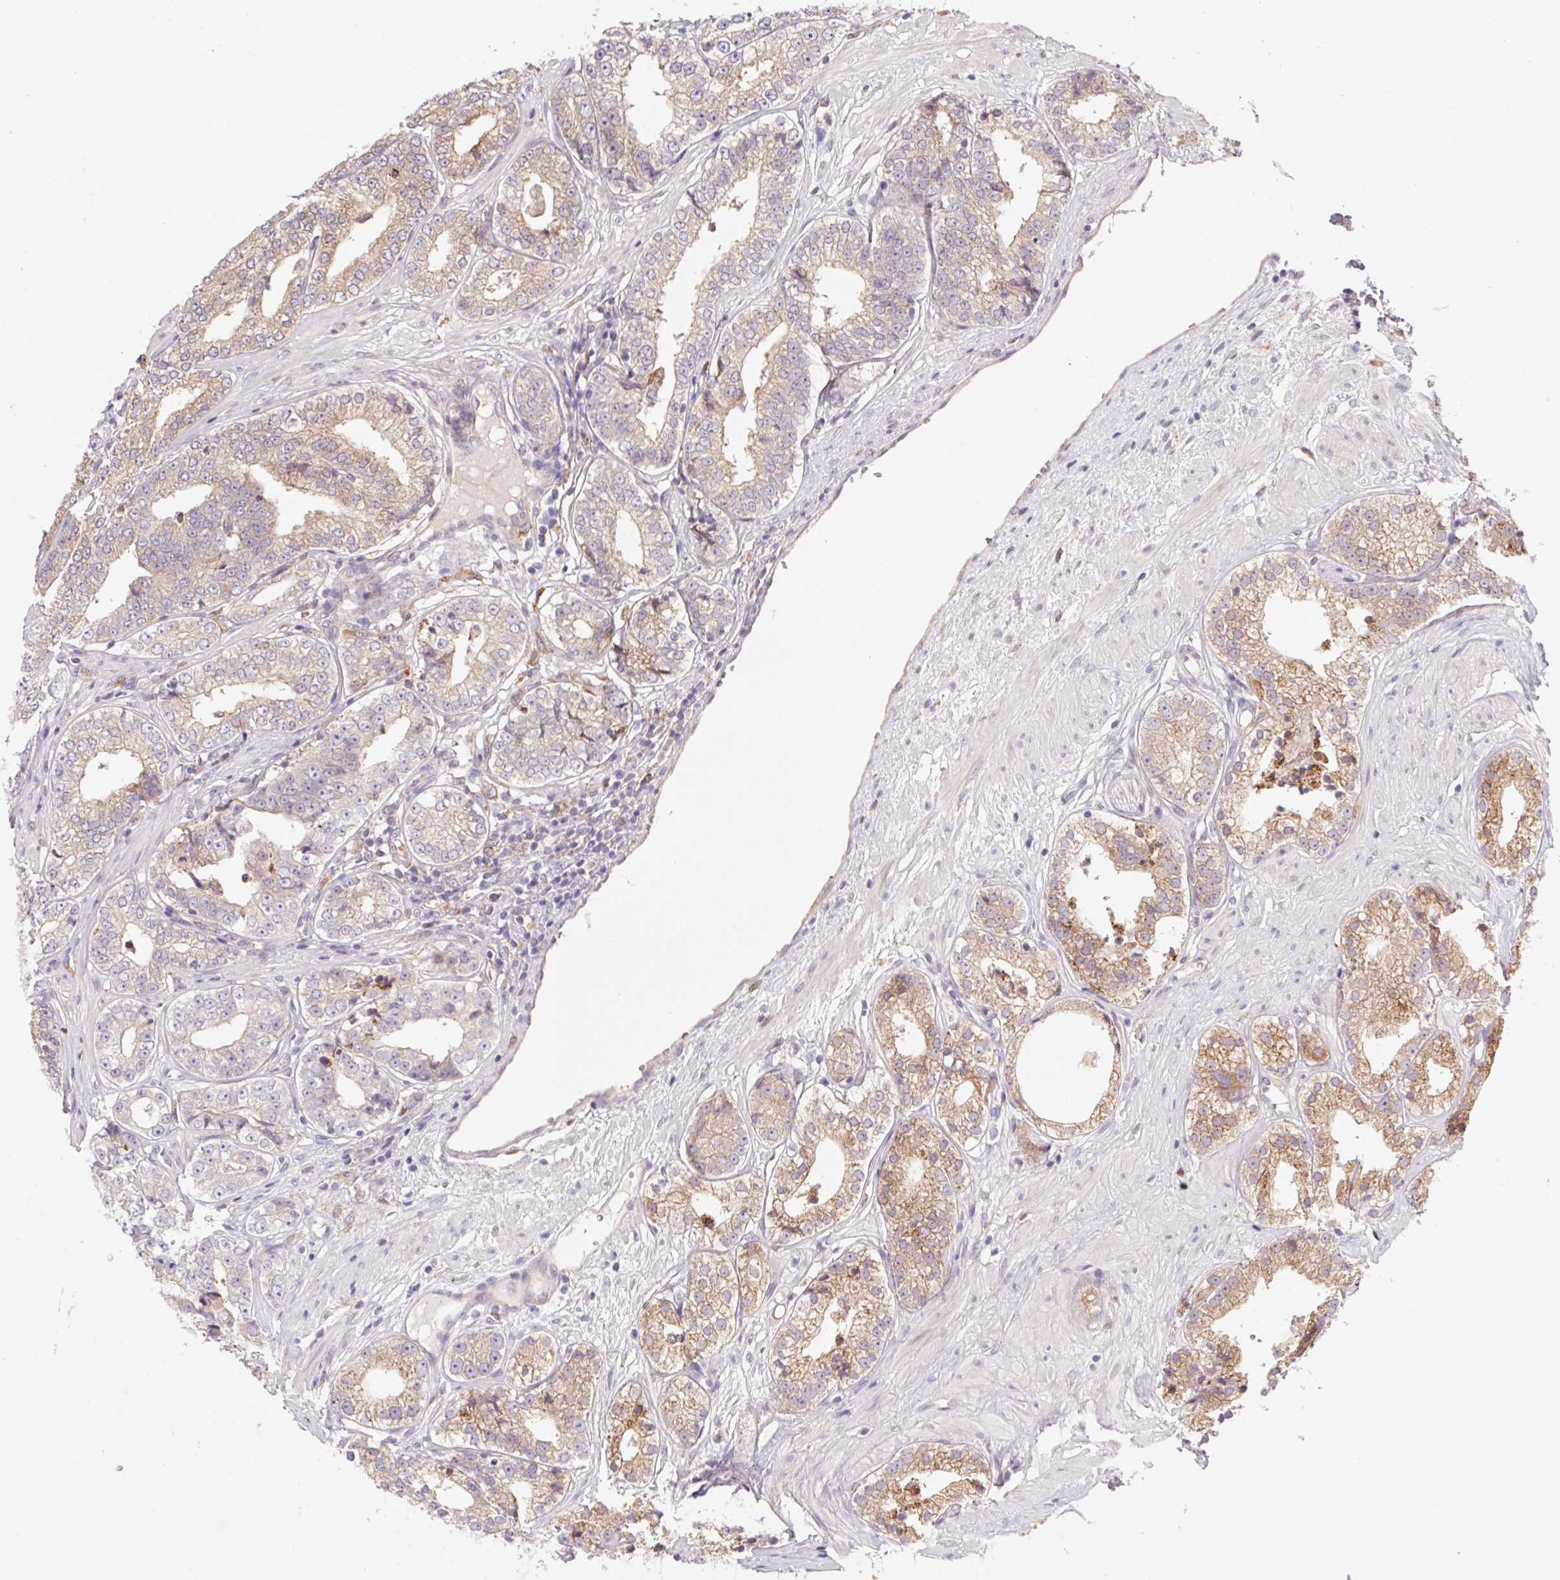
{"staining": {"intensity": "moderate", "quantity": ">75%", "location": "cytoplasmic/membranous"}, "tissue": "prostate cancer", "cell_type": "Tumor cells", "image_type": "cancer", "snomed": [{"axis": "morphology", "description": "Adenocarcinoma, Low grade"}, {"axis": "topography", "description": "Prostate"}], "caption": "A medium amount of moderate cytoplasmic/membranous expression is present in about >75% of tumor cells in low-grade adenocarcinoma (prostate) tissue. The staining was performed using DAB (3,3'-diaminobenzidine) to visualize the protein expression in brown, while the nuclei were stained in blue with hematoxylin (Magnification: 20x).", "gene": "KLHL20", "patient": {"sex": "male", "age": 60}}